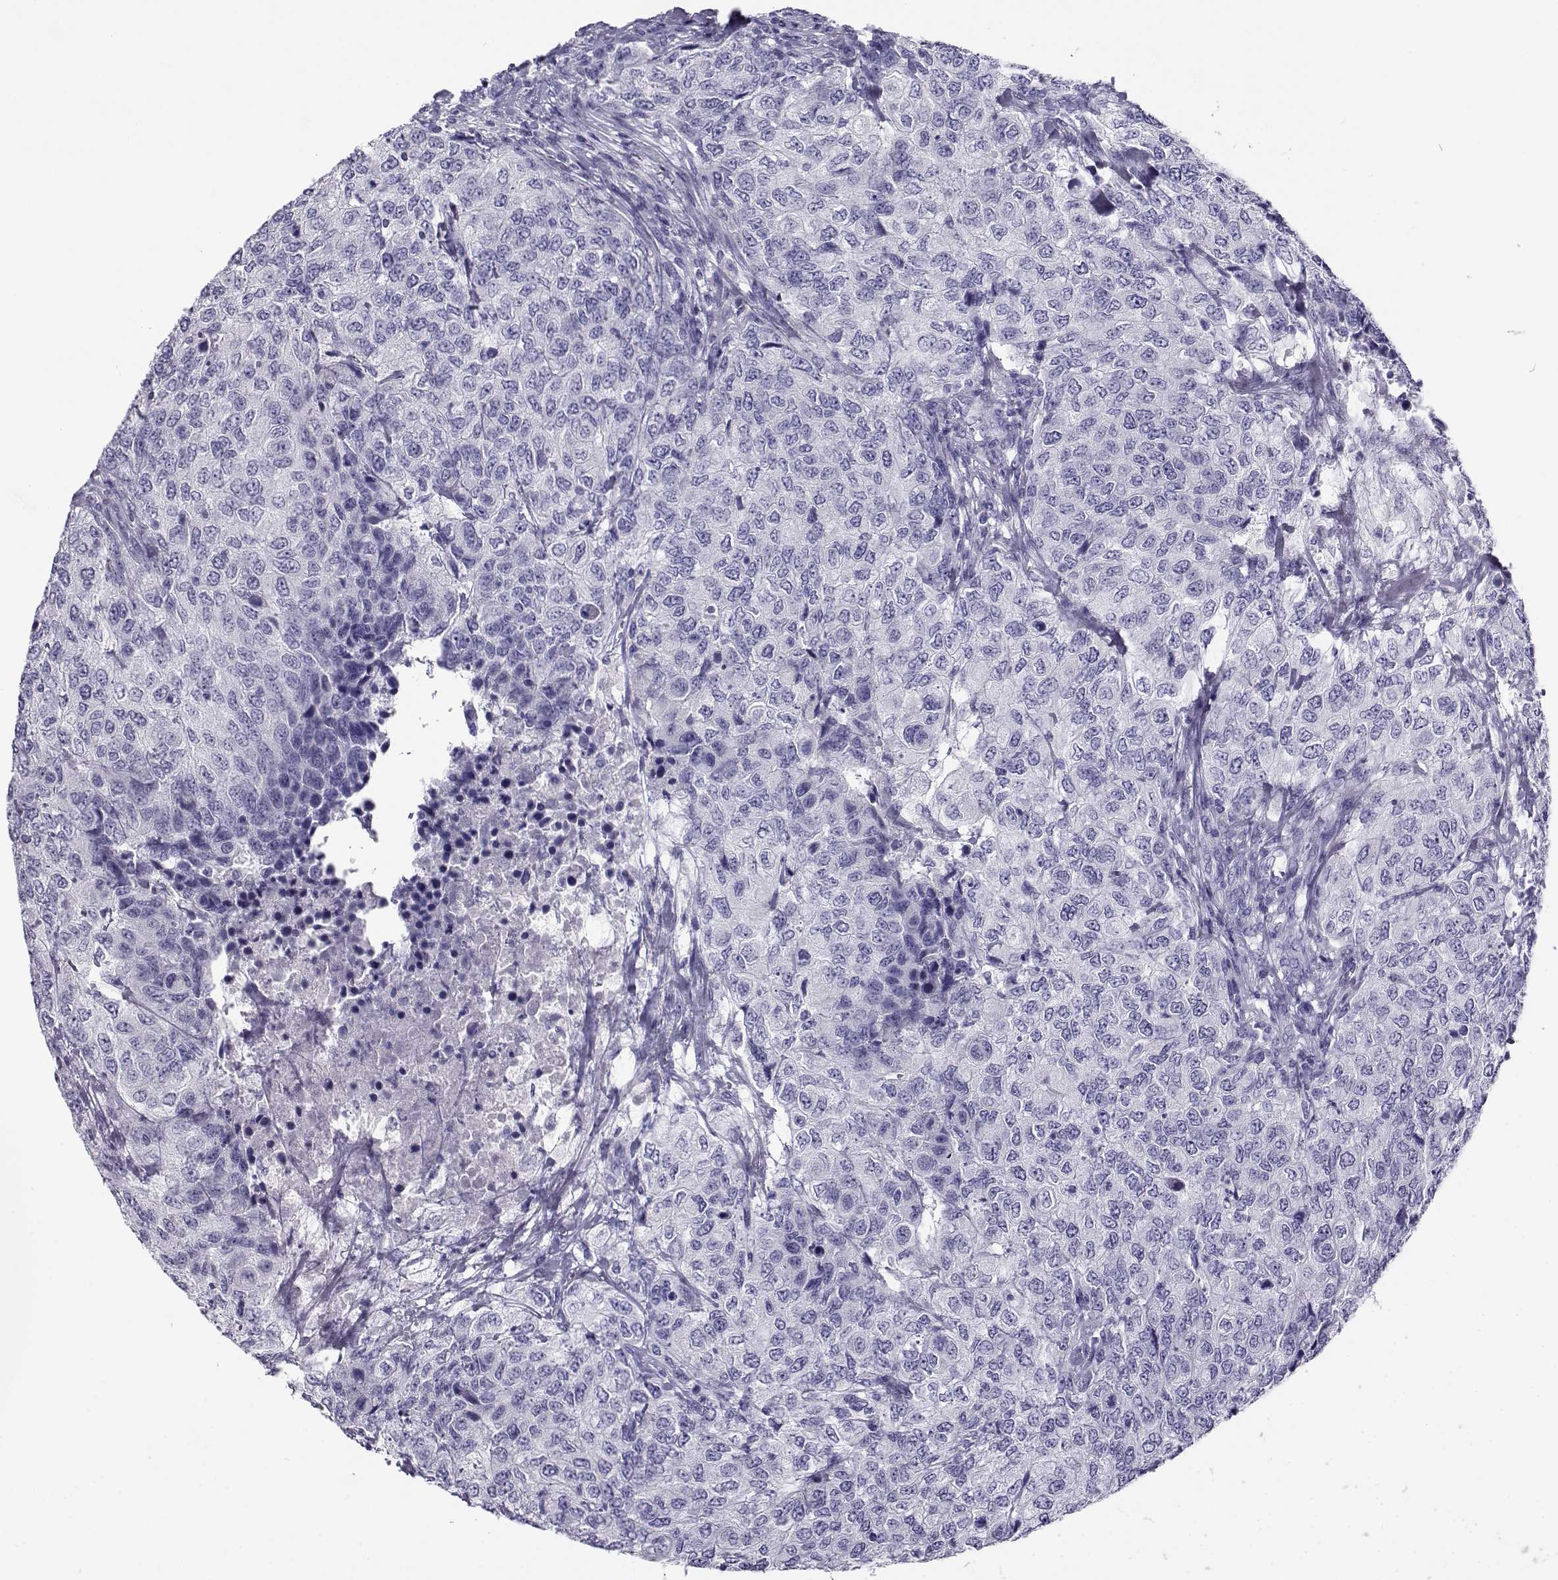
{"staining": {"intensity": "negative", "quantity": "none", "location": "none"}, "tissue": "urothelial cancer", "cell_type": "Tumor cells", "image_type": "cancer", "snomed": [{"axis": "morphology", "description": "Urothelial carcinoma, High grade"}, {"axis": "topography", "description": "Urinary bladder"}], "caption": "Urothelial carcinoma (high-grade) was stained to show a protein in brown. There is no significant positivity in tumor cells. (Stains: DAB immunohistochemistry with hematoxylin counter stain, Microscopy: brightfield microscopy at high magnification).", "gene": "CABS1", "patient": {"sex": "female", "age": 78}}